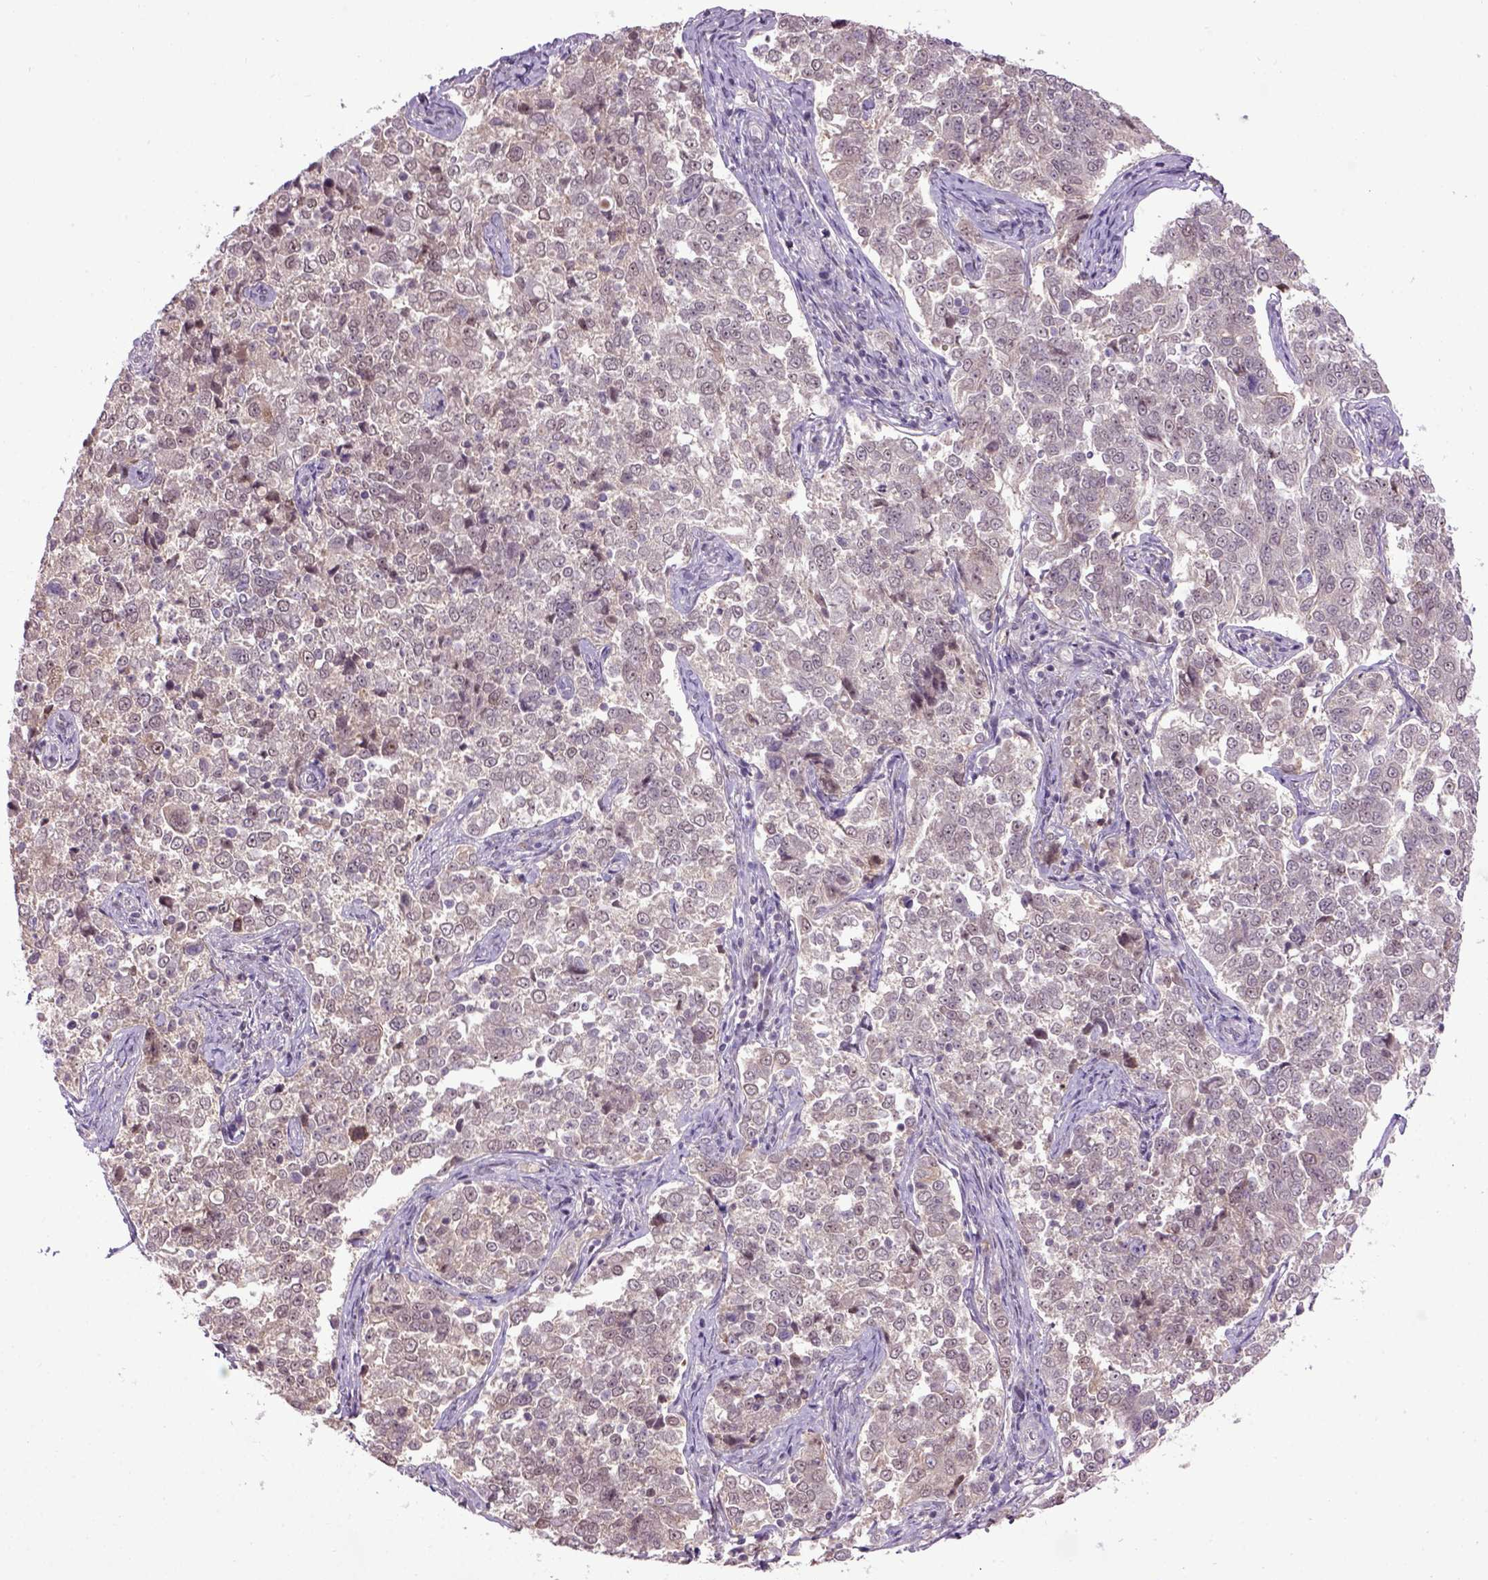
{"staining": {"intensity": "negative", "quantity": "none", "location": "none"}, "tissue": "endometrial cancer", "cell_type": "Tumor cells", "image_type": "cancer", "snomed": [{"axis": "morphology", "description": "Adenocarcinoma, NOS"}, {"axis": "topography", "description": "Endometrium"}], "caption": "Photomicrograph shows no significant protein staining in tumor cells of adenocarcinoma (endometrial). (DAB (3,3'-diaminobenzidine) immunohistochemistry (IHC) visualized using brightfield microscopy, high magnification).", "gene": "RAB43", "patient": {"sex": "female", "age": 43}}